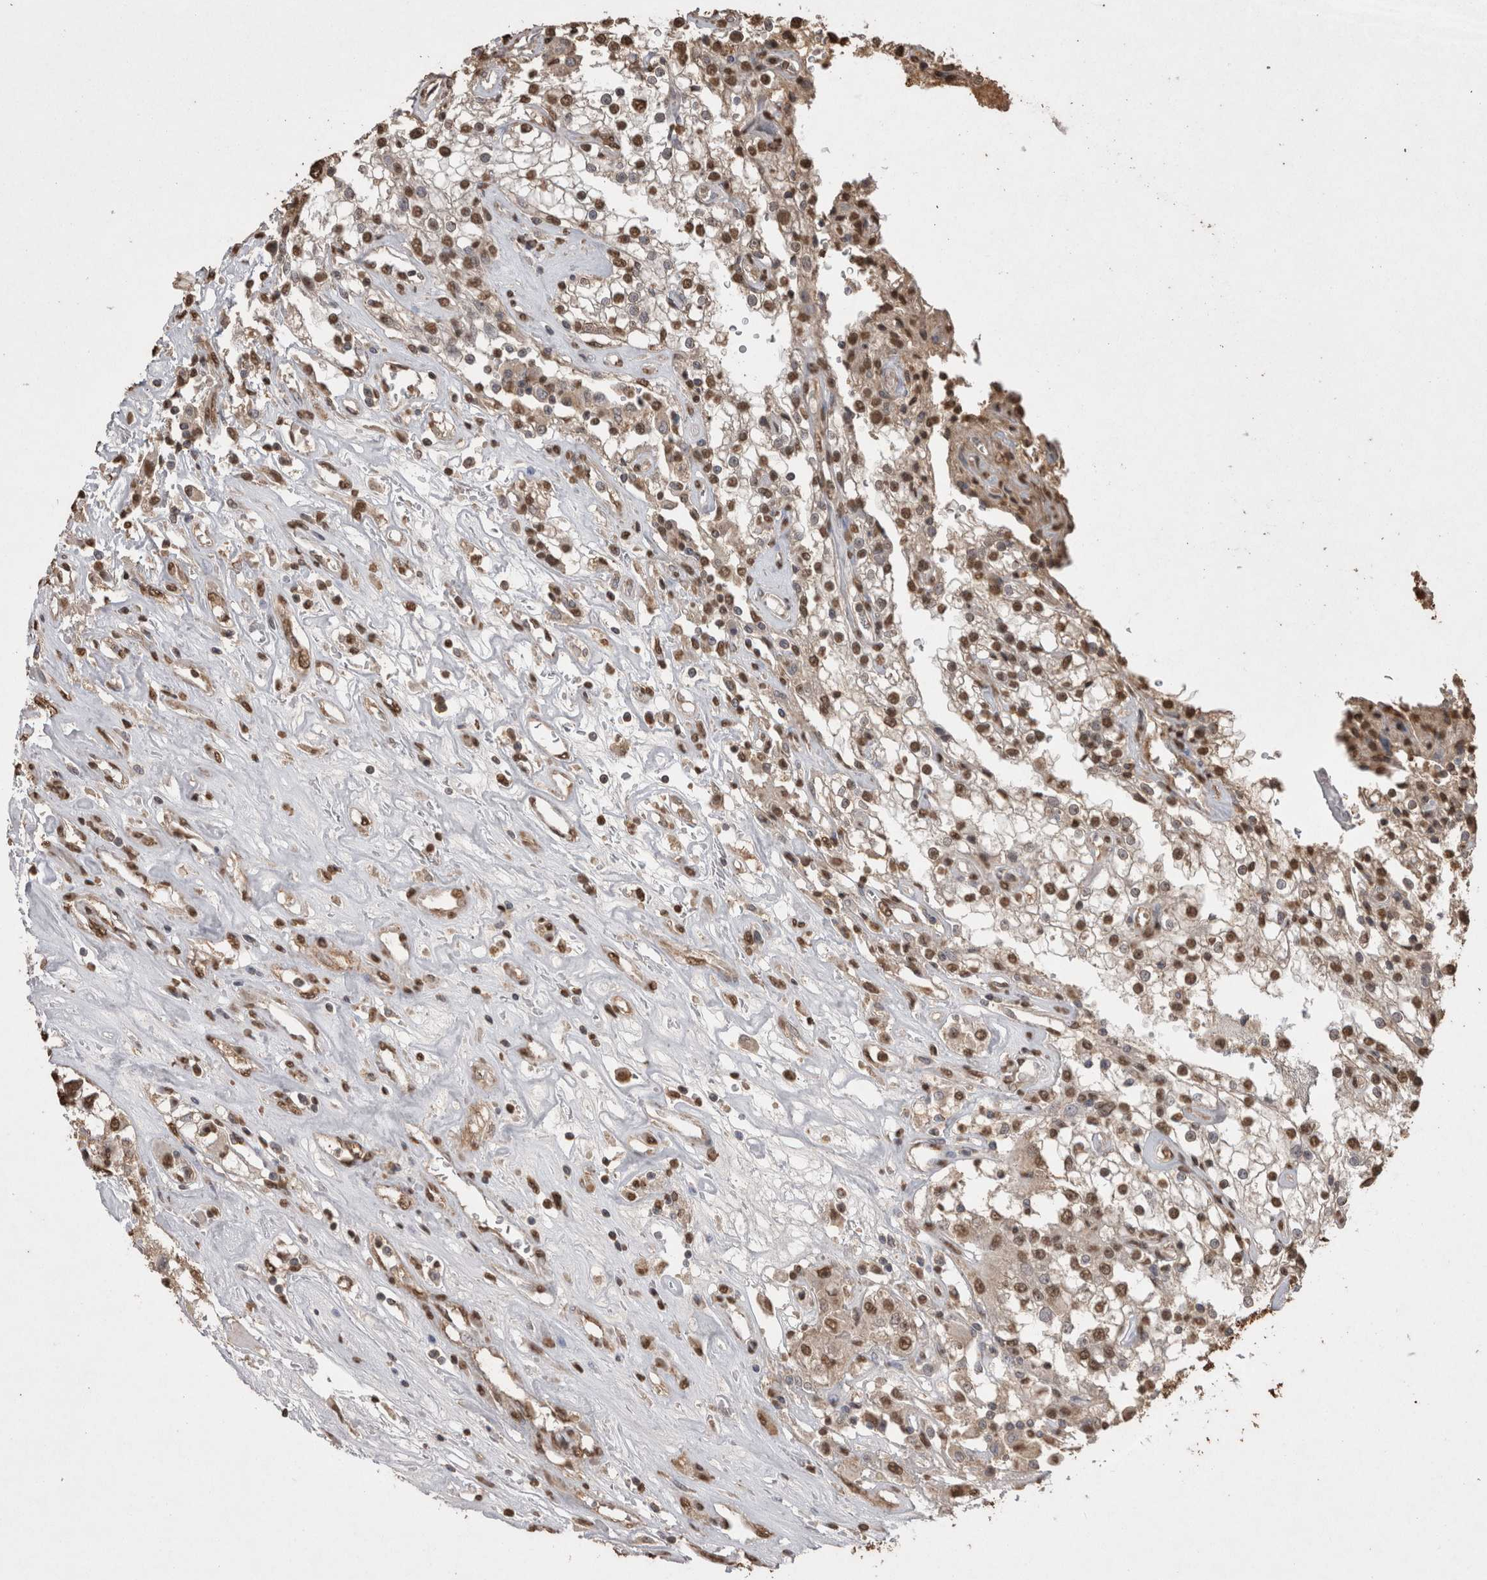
{"staining": {"intensity": "moderate", "quantity": ">75%", "location": "nuclear"}, "tissue": "renal cancer", "cell_type": "Tumor cells", "image_type": "cancer", "snomed": [{"axis": "morphology", "description": "Adenocarcinoma, NOS"}, {"axis": "topography", "description": "Kidney"}], "caption": "The photomicrograph demonstrates immunohistochemical staining of renal cancer (adenocarcinoma). There is moderate nuclear staining is appreciated in approximately >75% of tumor cells.", "gene": "POU5F1", "patient": {"sex": "female", "age": 52}}